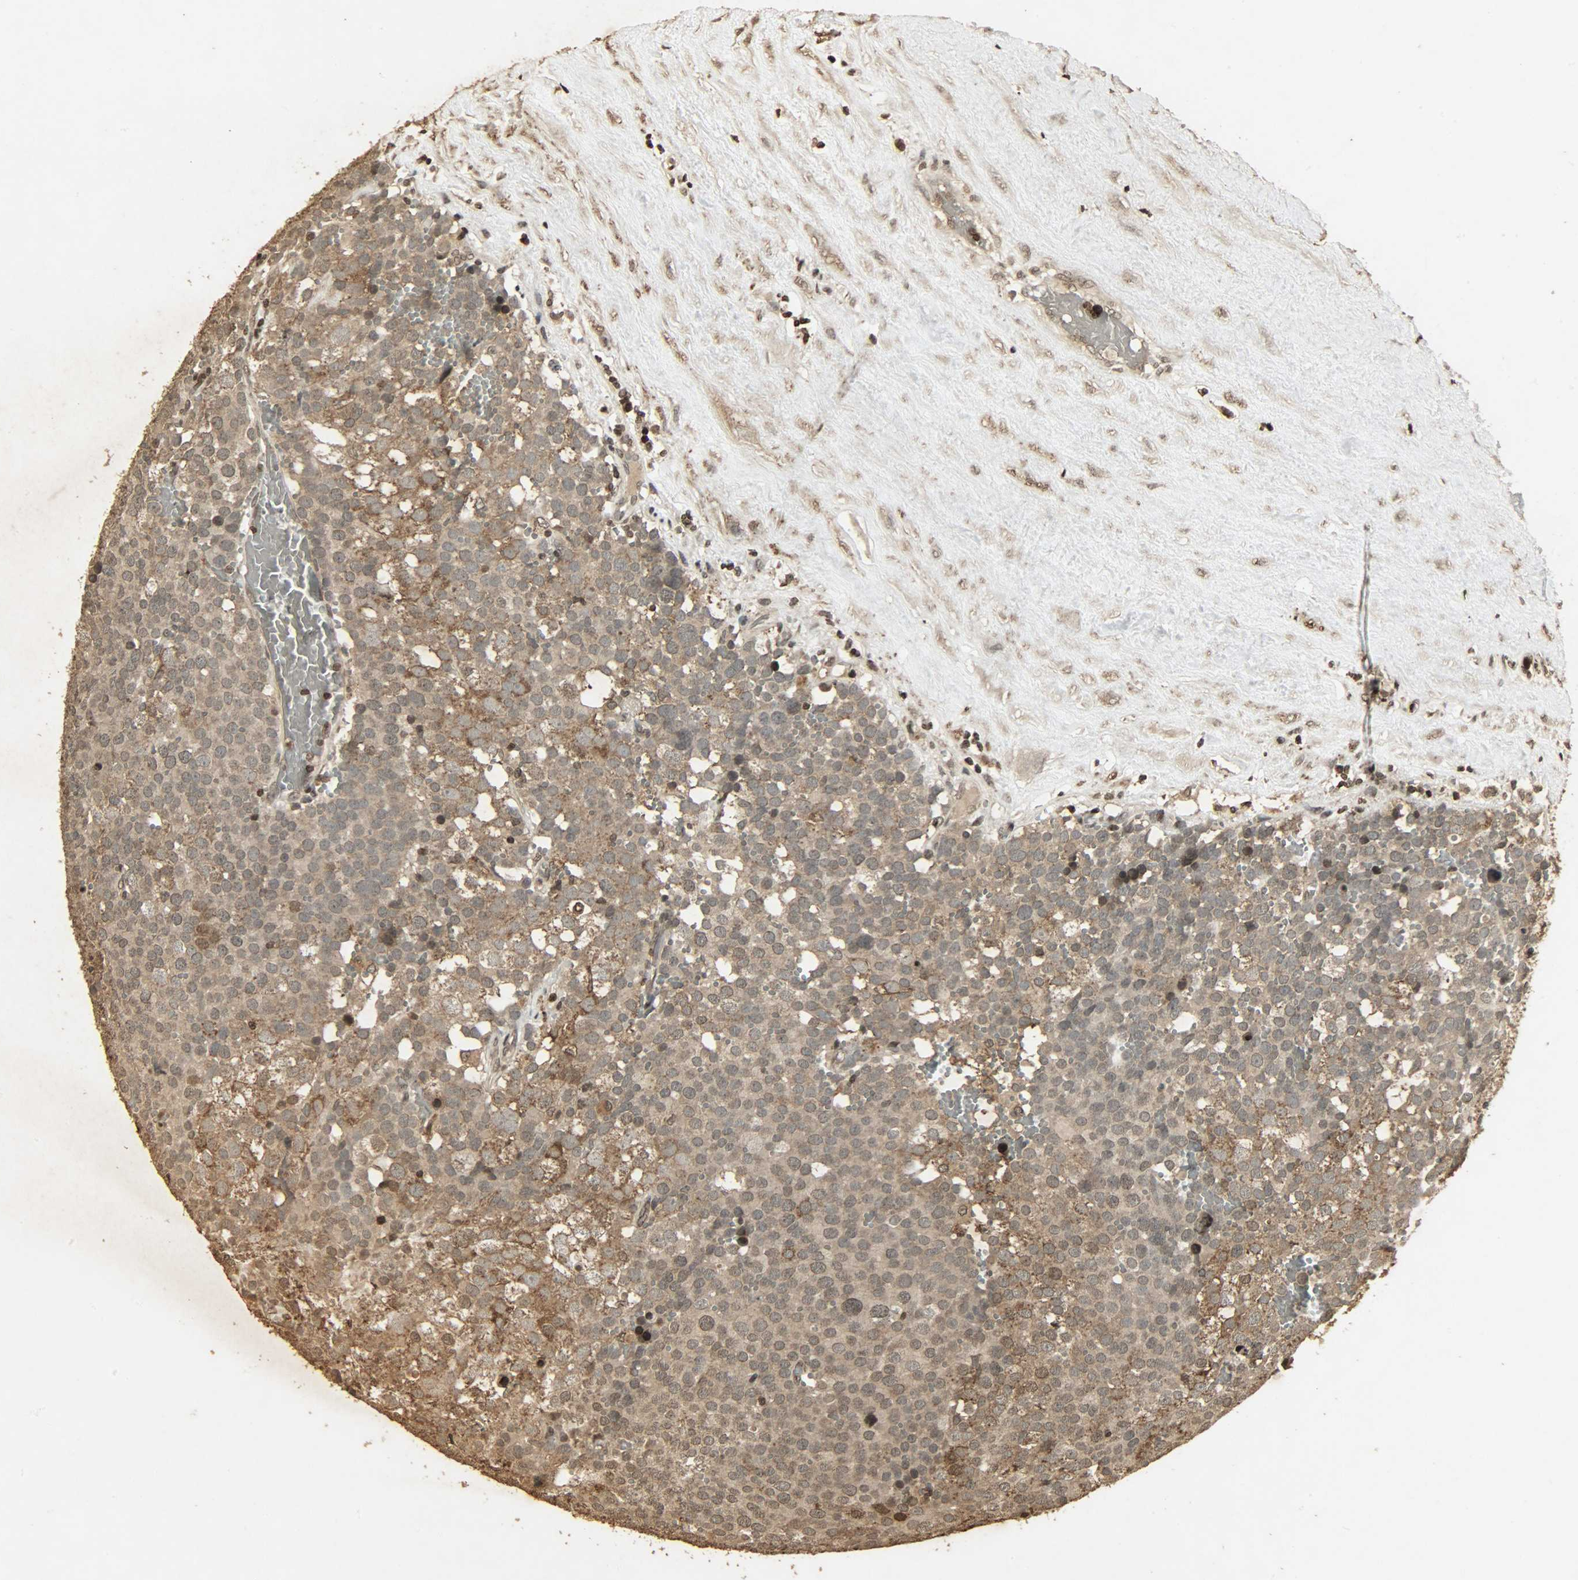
{"staining": {"intensity": "weak", "quantity": ">75%", "location": "cytoplasmic/membranous,nuclear"}, "tissue": "testis cancer", "cell_type": "Tumor cells", "image_type": "cancer", "snomed": [{"axis": "morphology", "description": "Seminoma, NOS"}, {"axis": "topography", "description": "Testis"}], "caption": "Immunohistochemical staining of testis cancer (seminoma) demonstrates low levels of weak cytoplasmic/membranous and nuclear expression in about >75% of tumor cells. The protein of interest is stained brown, and the nuclei are stained in blue (DAB (3,3'-diaminobenzidine) IHC with brightfield microscopy, high magnification).", "gene": "PPP3R1", "patient": {"sex": "male", "age": 71}}